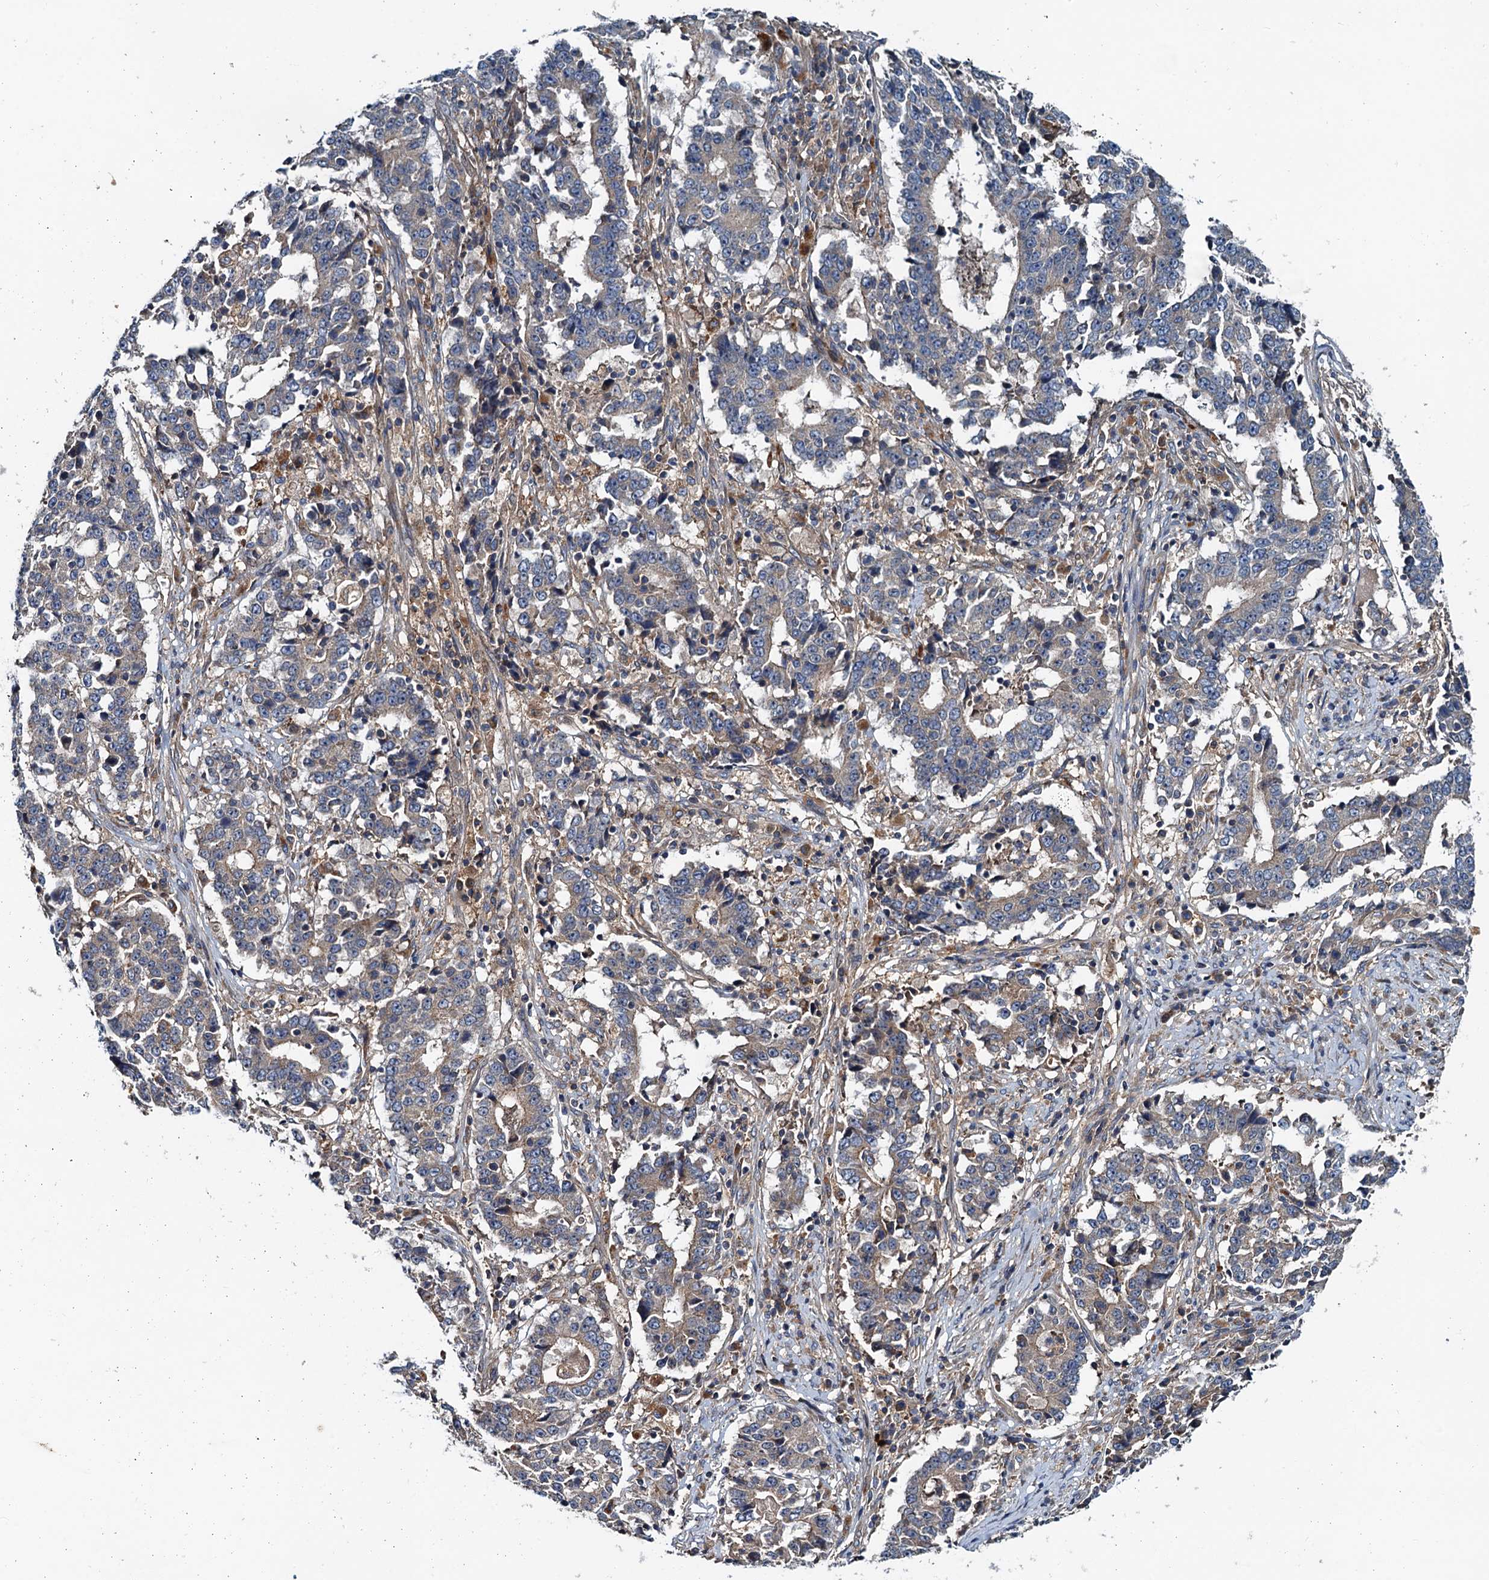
{"staining": {"intensity": "weak", "quantity": "25%-75%", "location": "cytoplasmic/membranous"}, "tissue": "stomach cancer", "cell_type": "Tumor cells", "image_type": "cancer", "snomed": [{"axis": "morphology", "description": "Adenocarcinoma, NOS"}, {"axis": "topography", "description": "Stomach"}], "caption": "The micrograph exhibits immunohistochemical staining of stomach cancer. There is weak cytoplasmic/membranous positivity is seen in about 25%-75% of tumor cells.", "gene": "EFL1", "patient": {"sex": "male", "age": 59}}